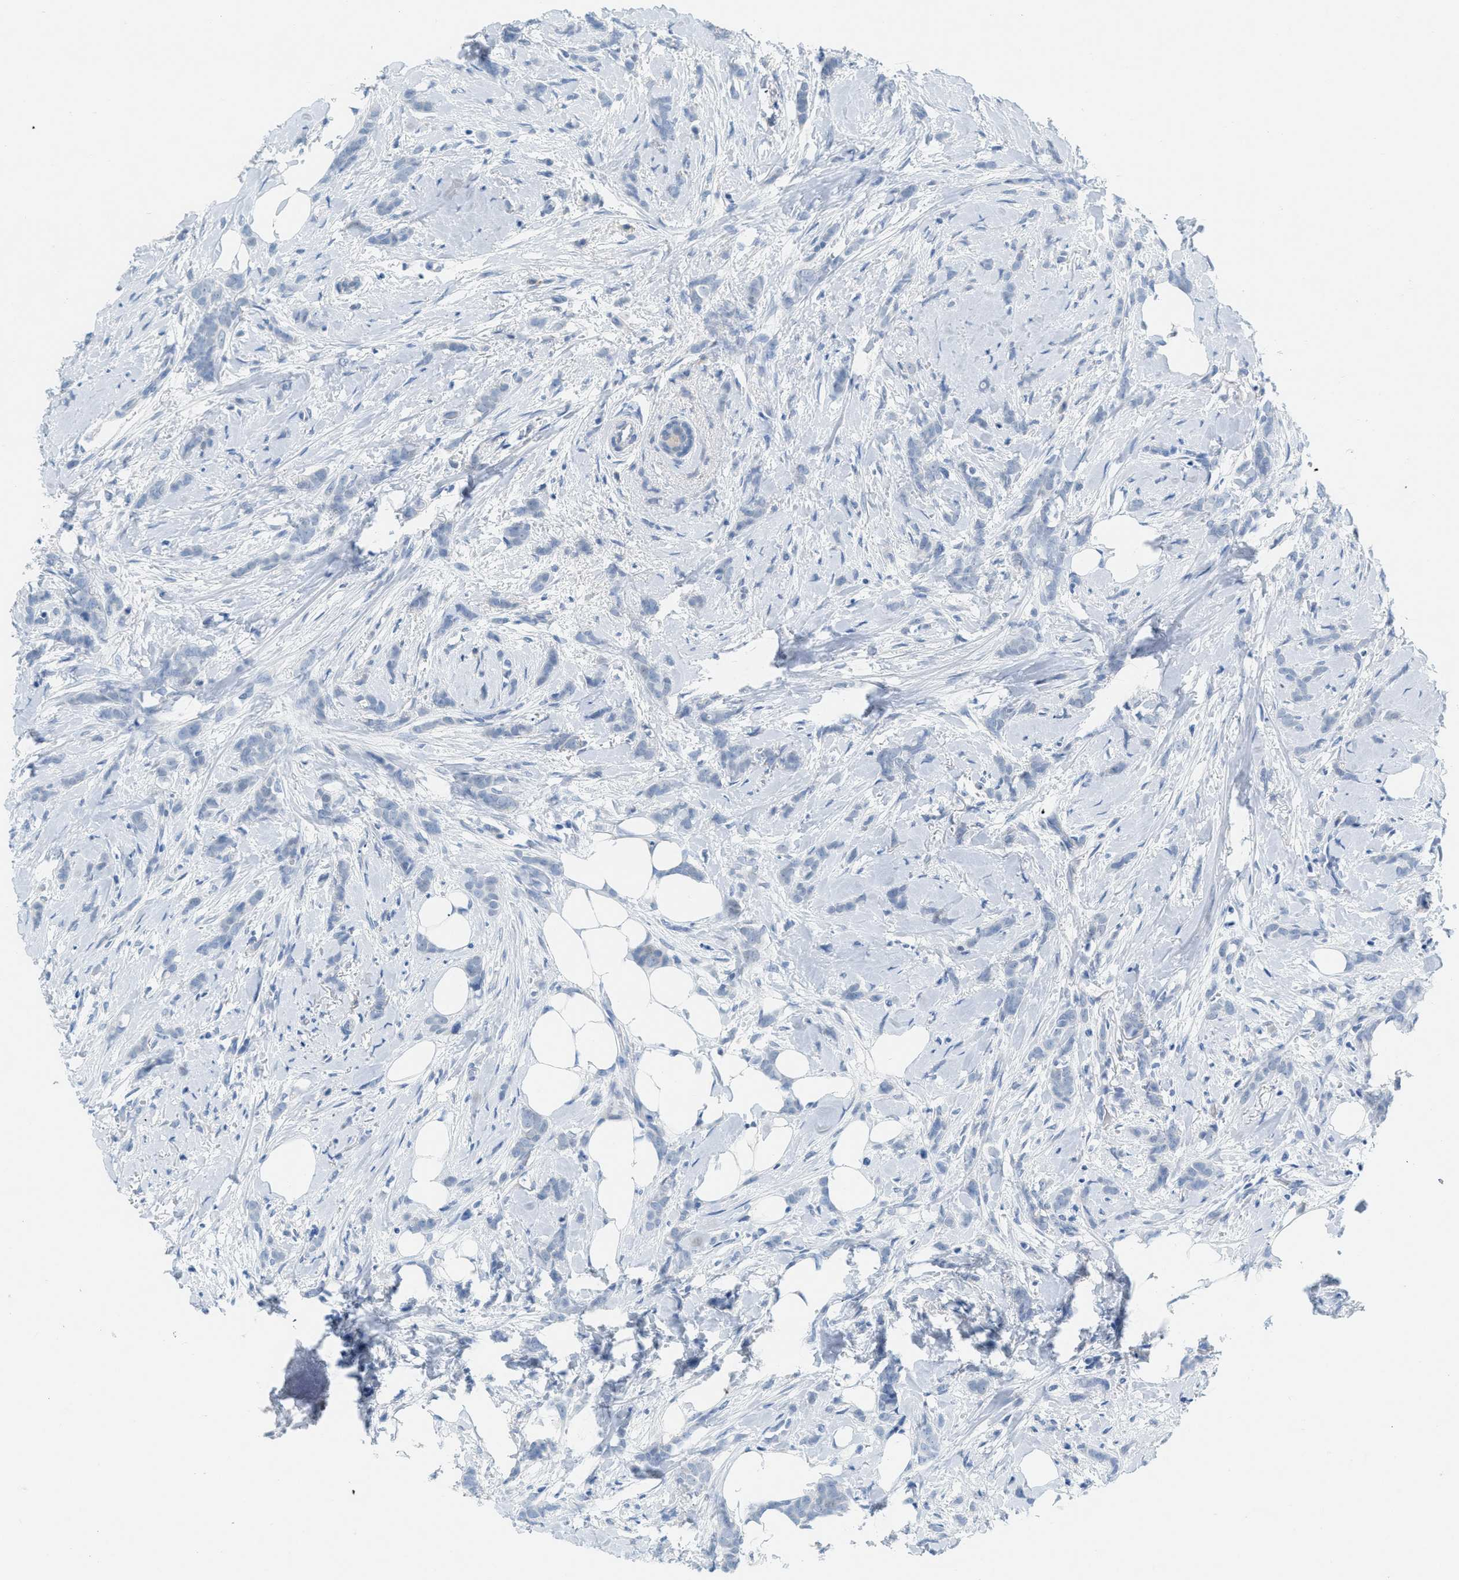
{"staining": {"intensity": "negative", "quantity": "none", "location": "none"}, "tissue": "breast cancer", "cell_type": "Tumor cells", "image_type": "cancer", "snomed": [{"axis": "morphology", "description": "Lobular carcinoma, in situ"}, {"axis": "morphology", "description": "Lobular carcinoma"}, {"axis": "topography", "description": "Breast"}], "caption": "This is a photomicrograph of immunohistochemistry staining of breast lobular carcinoma in situ, which shows no expression in tumor cells. (DAB (3,3'-diaminobenzidine) immunohistochemistry (IHC) with hematoxylin counter stain).", "gene": "HSF2", "patient": {"sex": "female", "age": 41}}